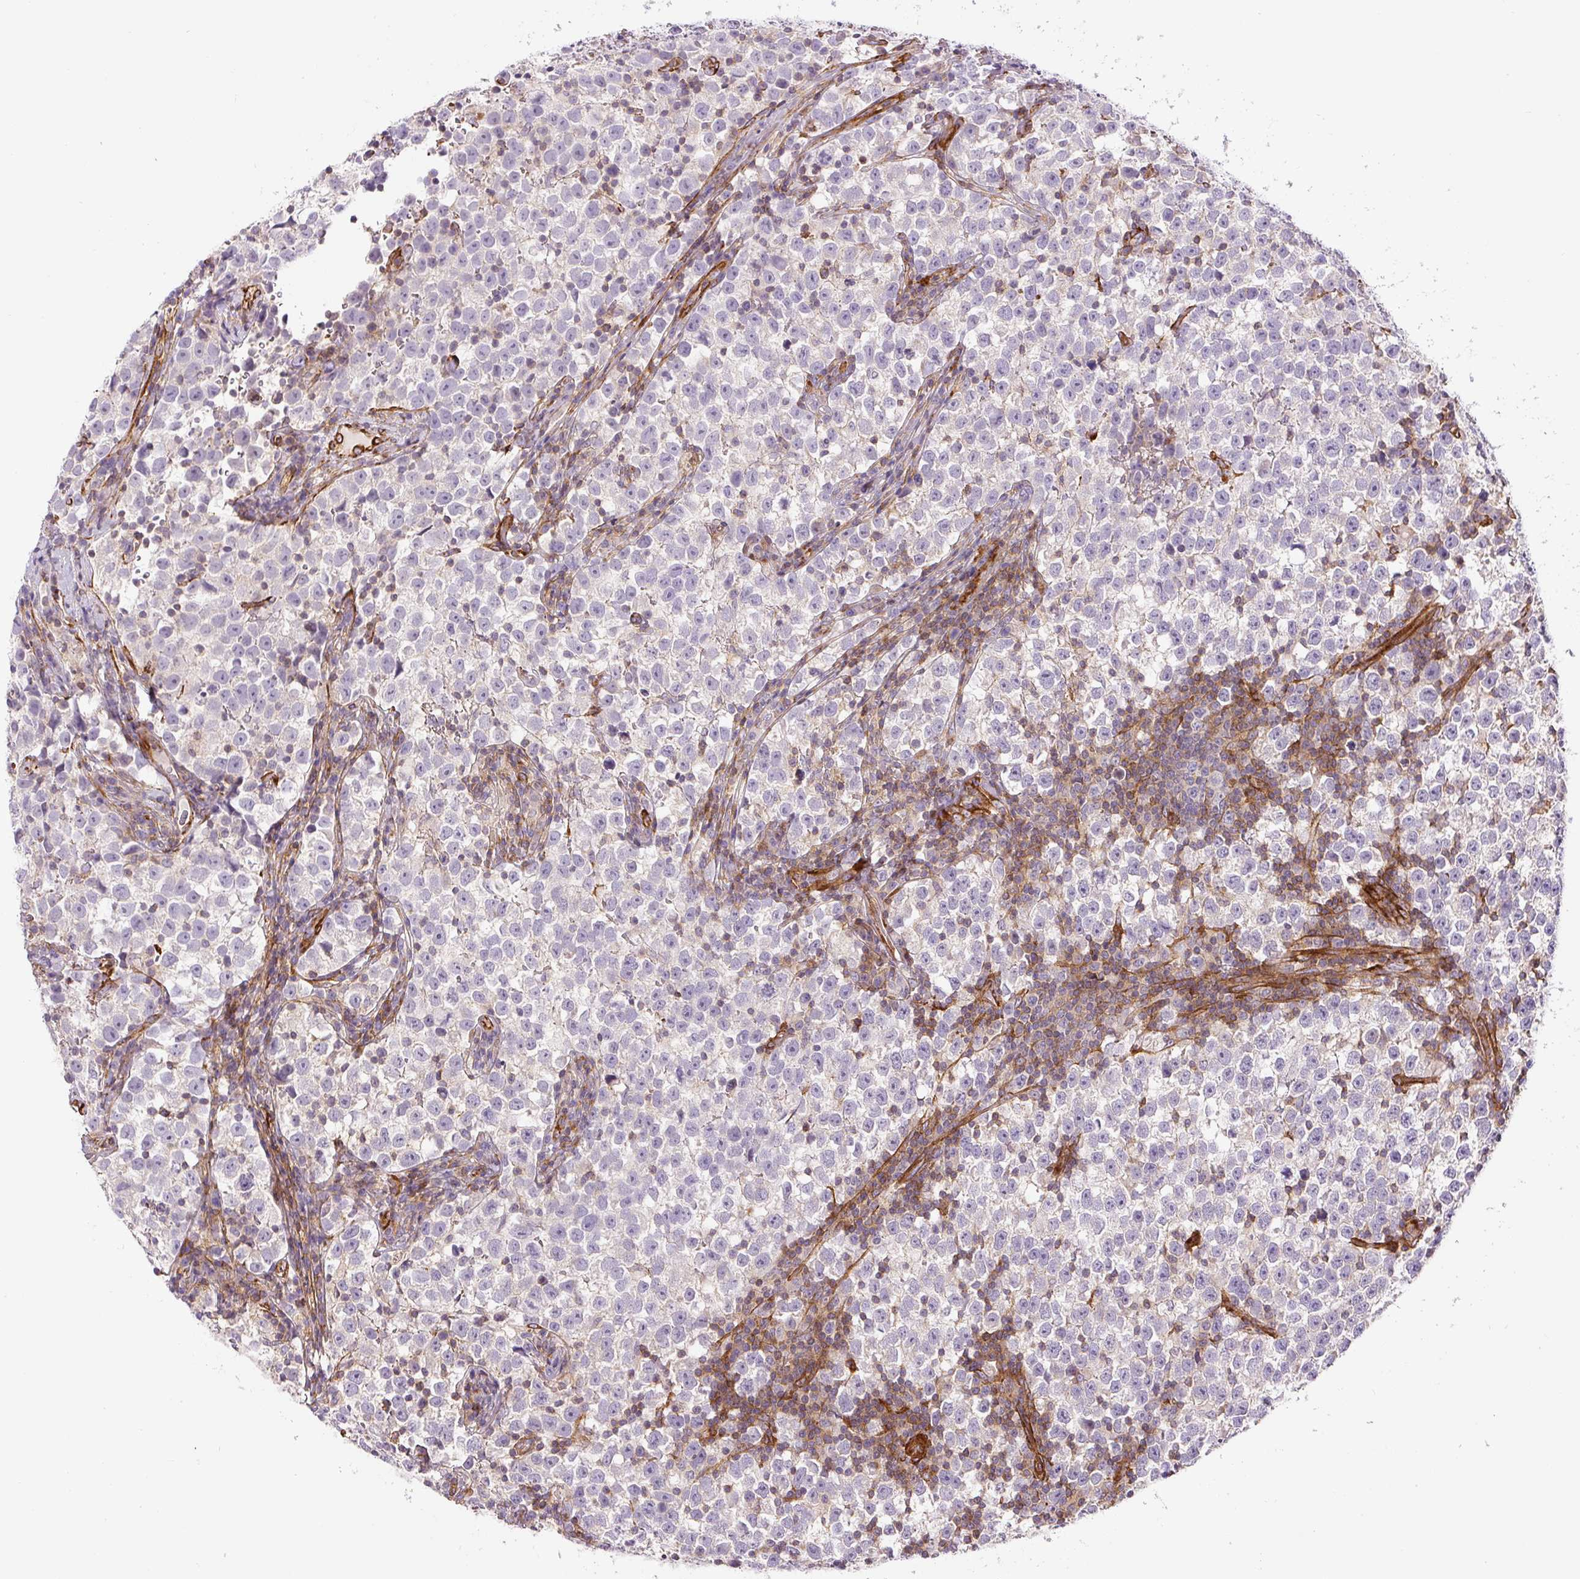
{"staining": {"intensity": "negative", "quantity": "none", "location": "none"}, "tissue": "testis cancer", "cell_type": "Tumor cells", "image_type": "cancer", "snomed": [{"axis": "morphology", "description": "Normal tissue, NOS"}, {"axis": "morphology", "description": "Seminoma, NOS"}, {"axis": "topography", "description": "Testis"}], "caption": "A micrograph of seminoma (testis) stained for a protein displays no brown staining in tumor cells.", "gene": "MYL12A", "patient": {"sex": "male", "age": 43}}